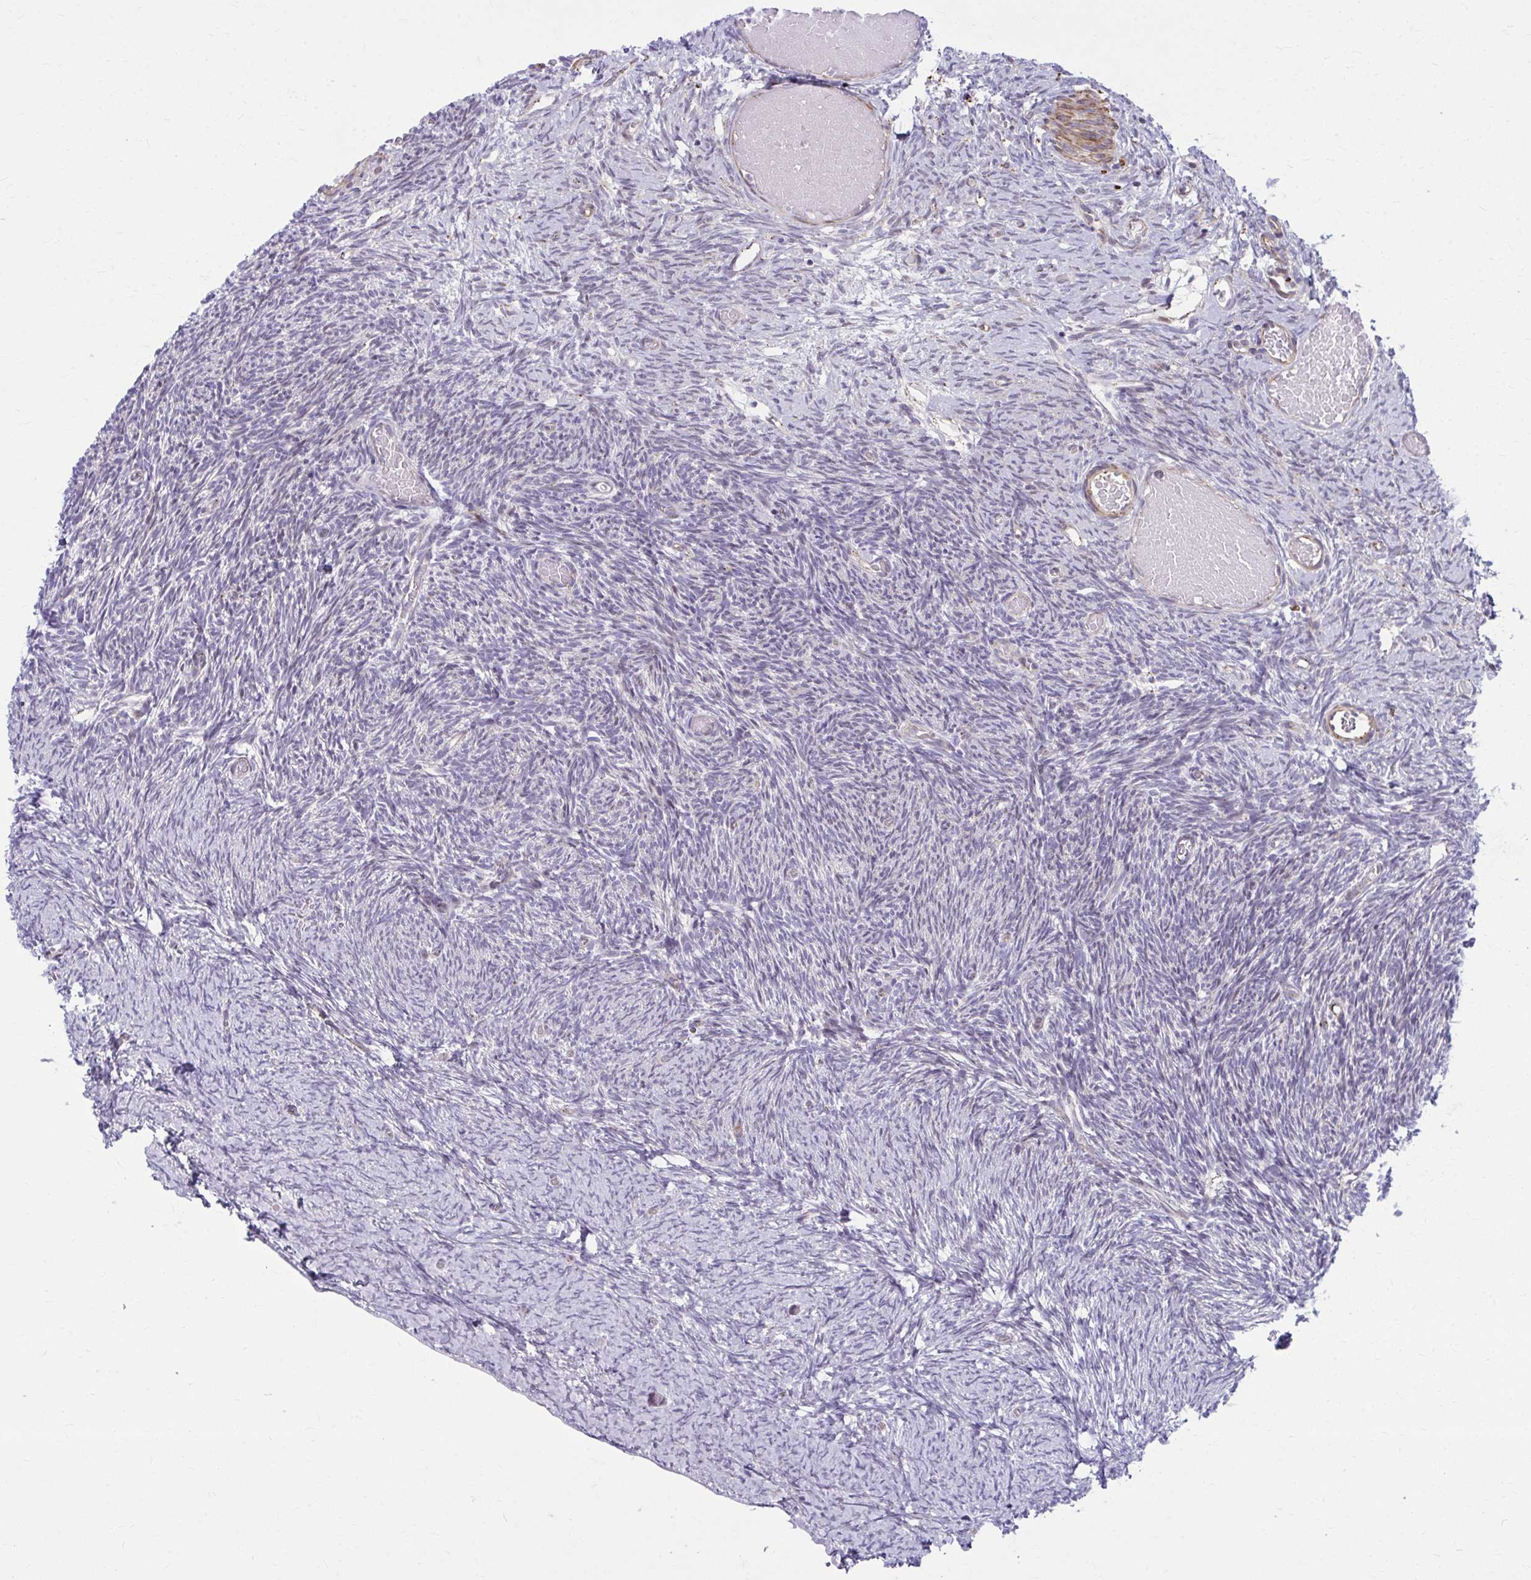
{"staining": {"intensity": "weak", "quantity": ">75%", "location": "cytoplasmic/membranous"}, "tissue": "ovary", "cell_type": "Follicle cells", "image_type": "normal", "snomed": [{"axis": "morphology", "description": "Normal tissue, NOS"}, {"axis": "topography", "description": "Ovary"}], "caption": "The immunohistochemical stain shows weak cytoplasmic/membranous positivity in follicle cells of unremarkable ovary. (DAB = brown stain, brightfield microscopy at high magnification).", "gene": "LRRC4B", "patient": {"sex": "female", "age": 39}}